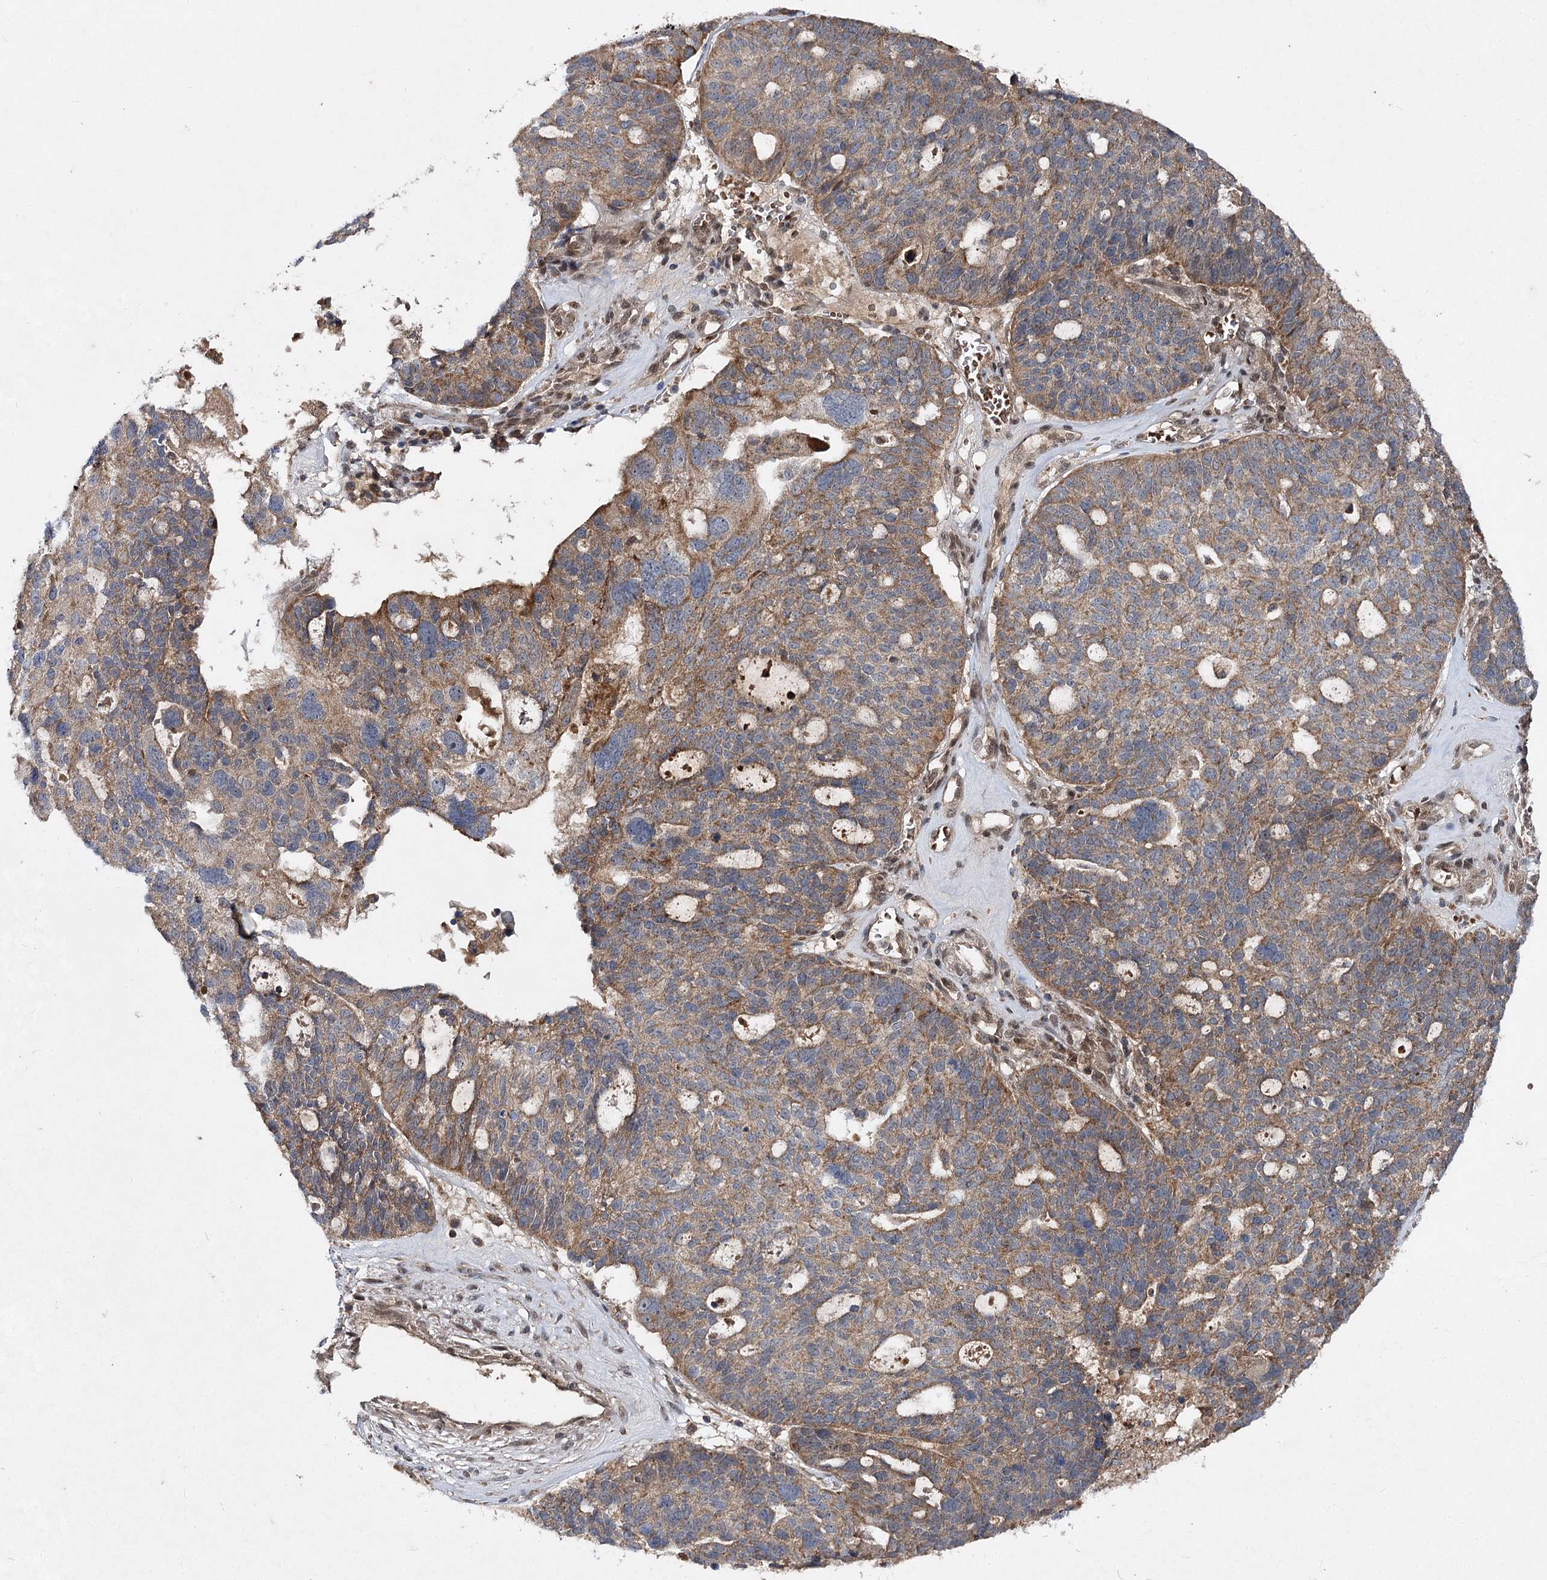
{"staining": {"intensity": "moderate", "quantity": "25%-75%", "location": "cytoplasmic/membranous"}, "tissue": "ovarian cancer", "cell_type": "Tumor cells", "image_type": "cancer", "snomed": [{"axis": "morphology", "description": "Cystadenocarcinoma, serous, NOS"}, {"axis": "topography", "description": "Ovary"}], "caption": "The micrograph reveals immunohistochemical staining of ovarian cancer (serous cystadenocarcinoma). There is moderate cytoplasmic/membranous positivity is seen in about 25%-75% of tumor cells.", "gene": "MSANTD2", "patient": {"sex": "female", "age": 59}}